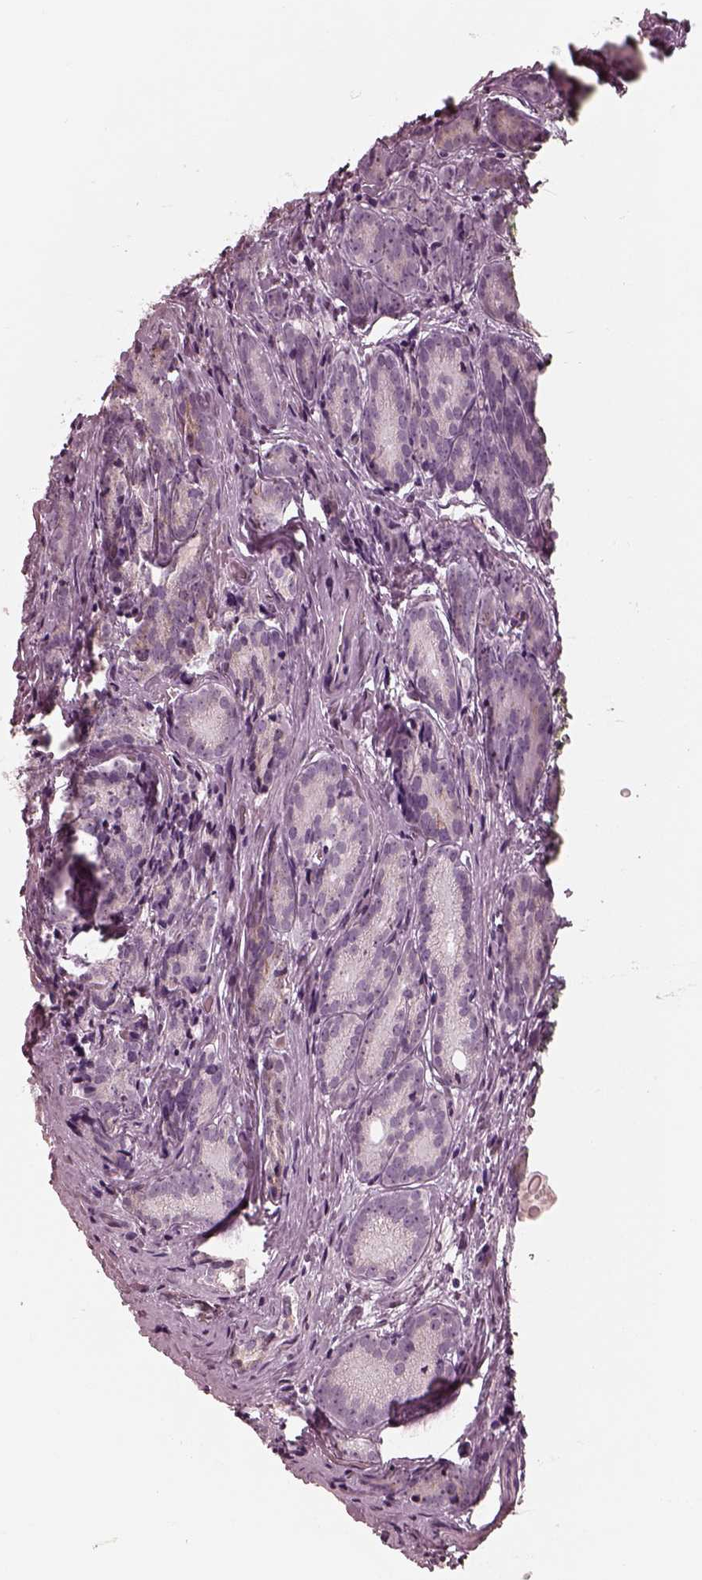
{"staining": {"intensity": "negative", "quantity": "none", "location": "none"}, "tissue": "prostate cancer", "cell_type": "Tumor cells", "image_type": "cancer", "snomed": [{"axis": "morphology", "description": "Adenocarcinoma, NOS"}, {"axis": "topography", "description": "Prostate"}], "caption": "Histopathology image shows no significant protein staining in tumor cells of prostate cancer. (Brightfield microscopy of DAB (3,3'-diaminobenzidine) immunohistochemistry (IHC) at high magnification).", "gene": "CADM2", "patient": {"sex": "male", "age": 71}}